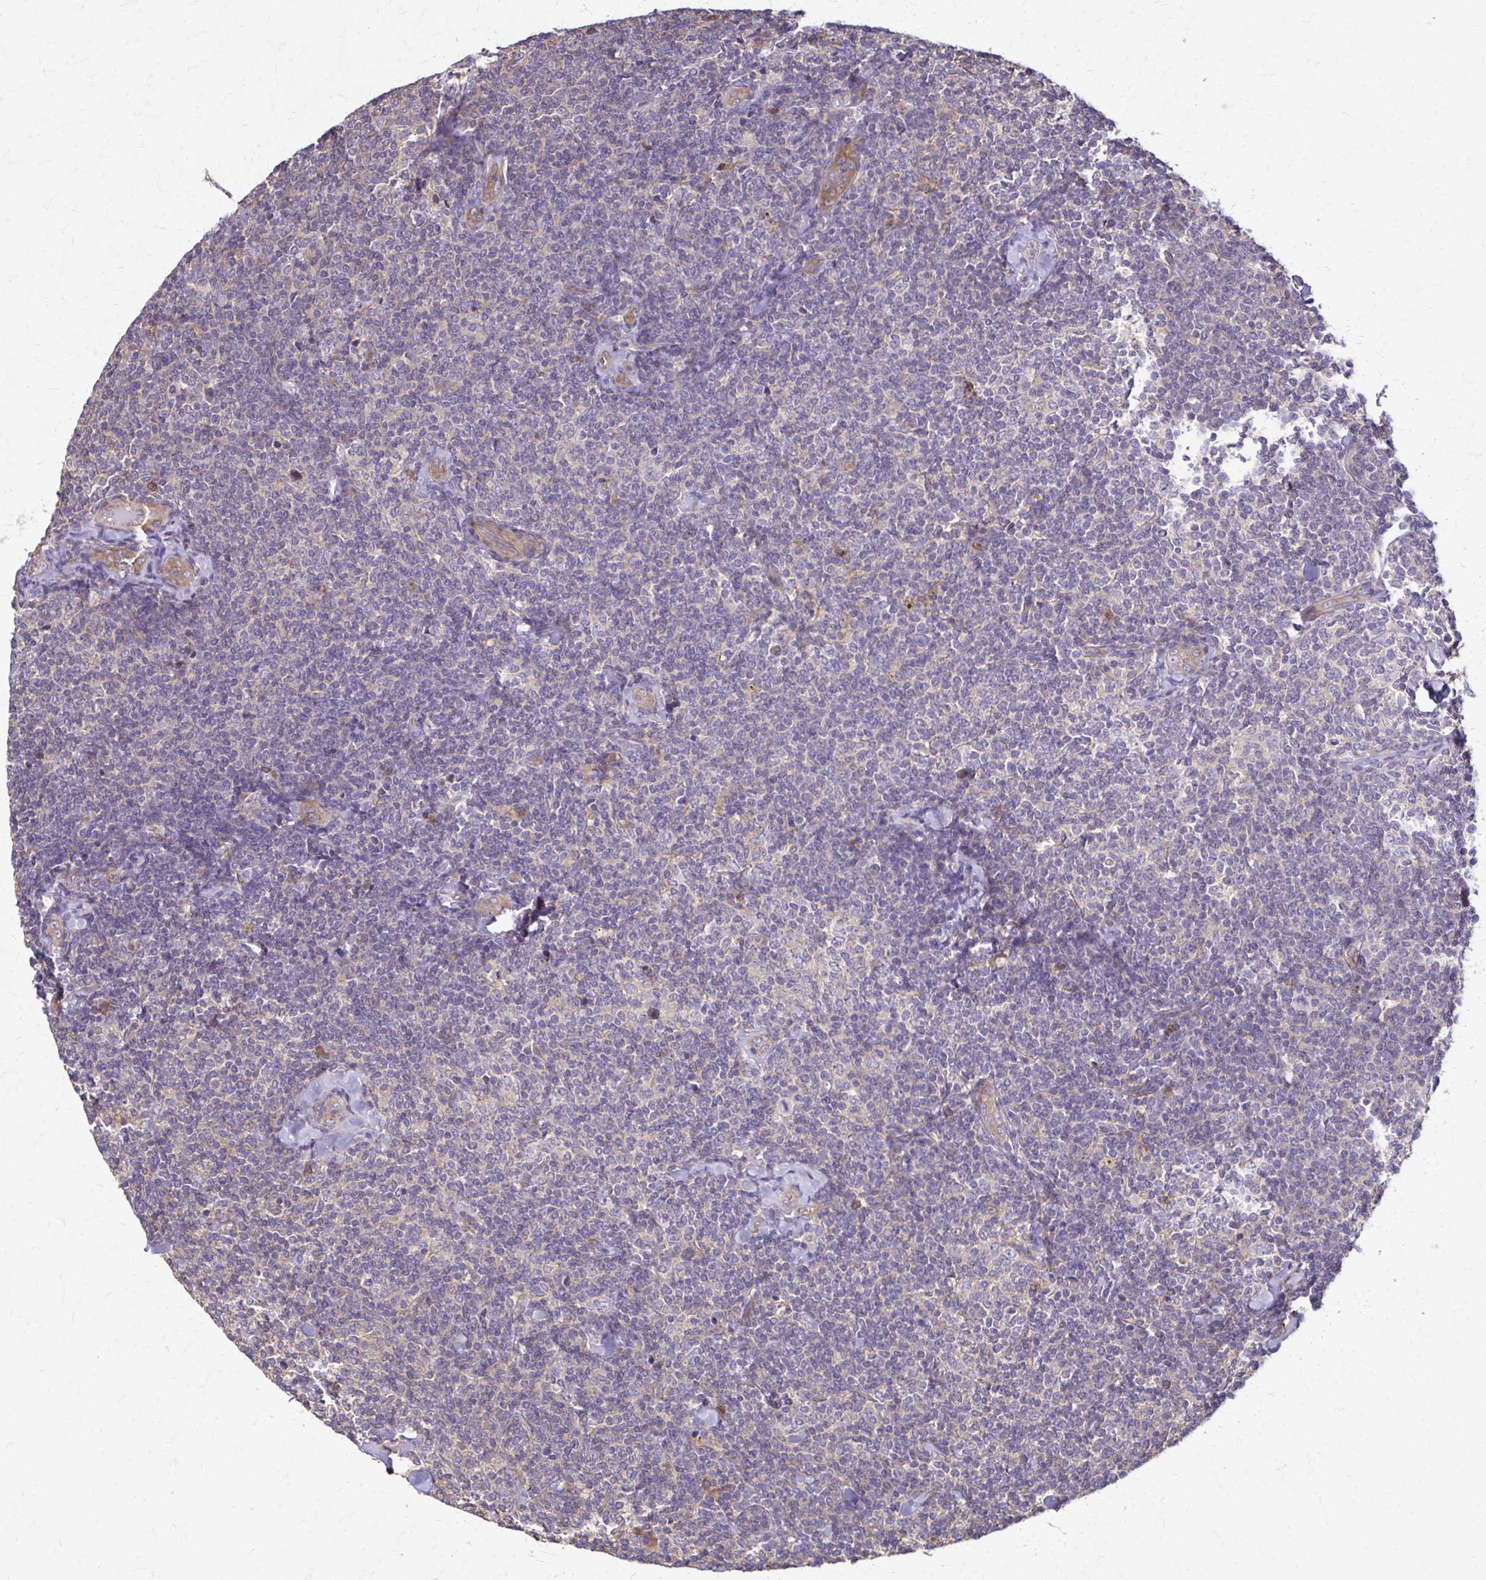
{"staining": {"intensity": "negative", "quantity": "none", "location": "none"}, "tissue": "lymphoma", "cell_type": "Tumor cells", "image_type": "cancer", "snomed": [{"axis": "morphology", "description": "Malignant lymphoma, non-Hodgkin's type, Low grade"}, {"axis": "topography", "description": "Lymph node"}], "caption": "Immunohistochemistry (IHC) of human low-grade malignant lymphoma, non-Hodgkin's type reveals no staining in tumor cells.", "gene": "DSP", "patient": {"sex": "female", "age": 56}}